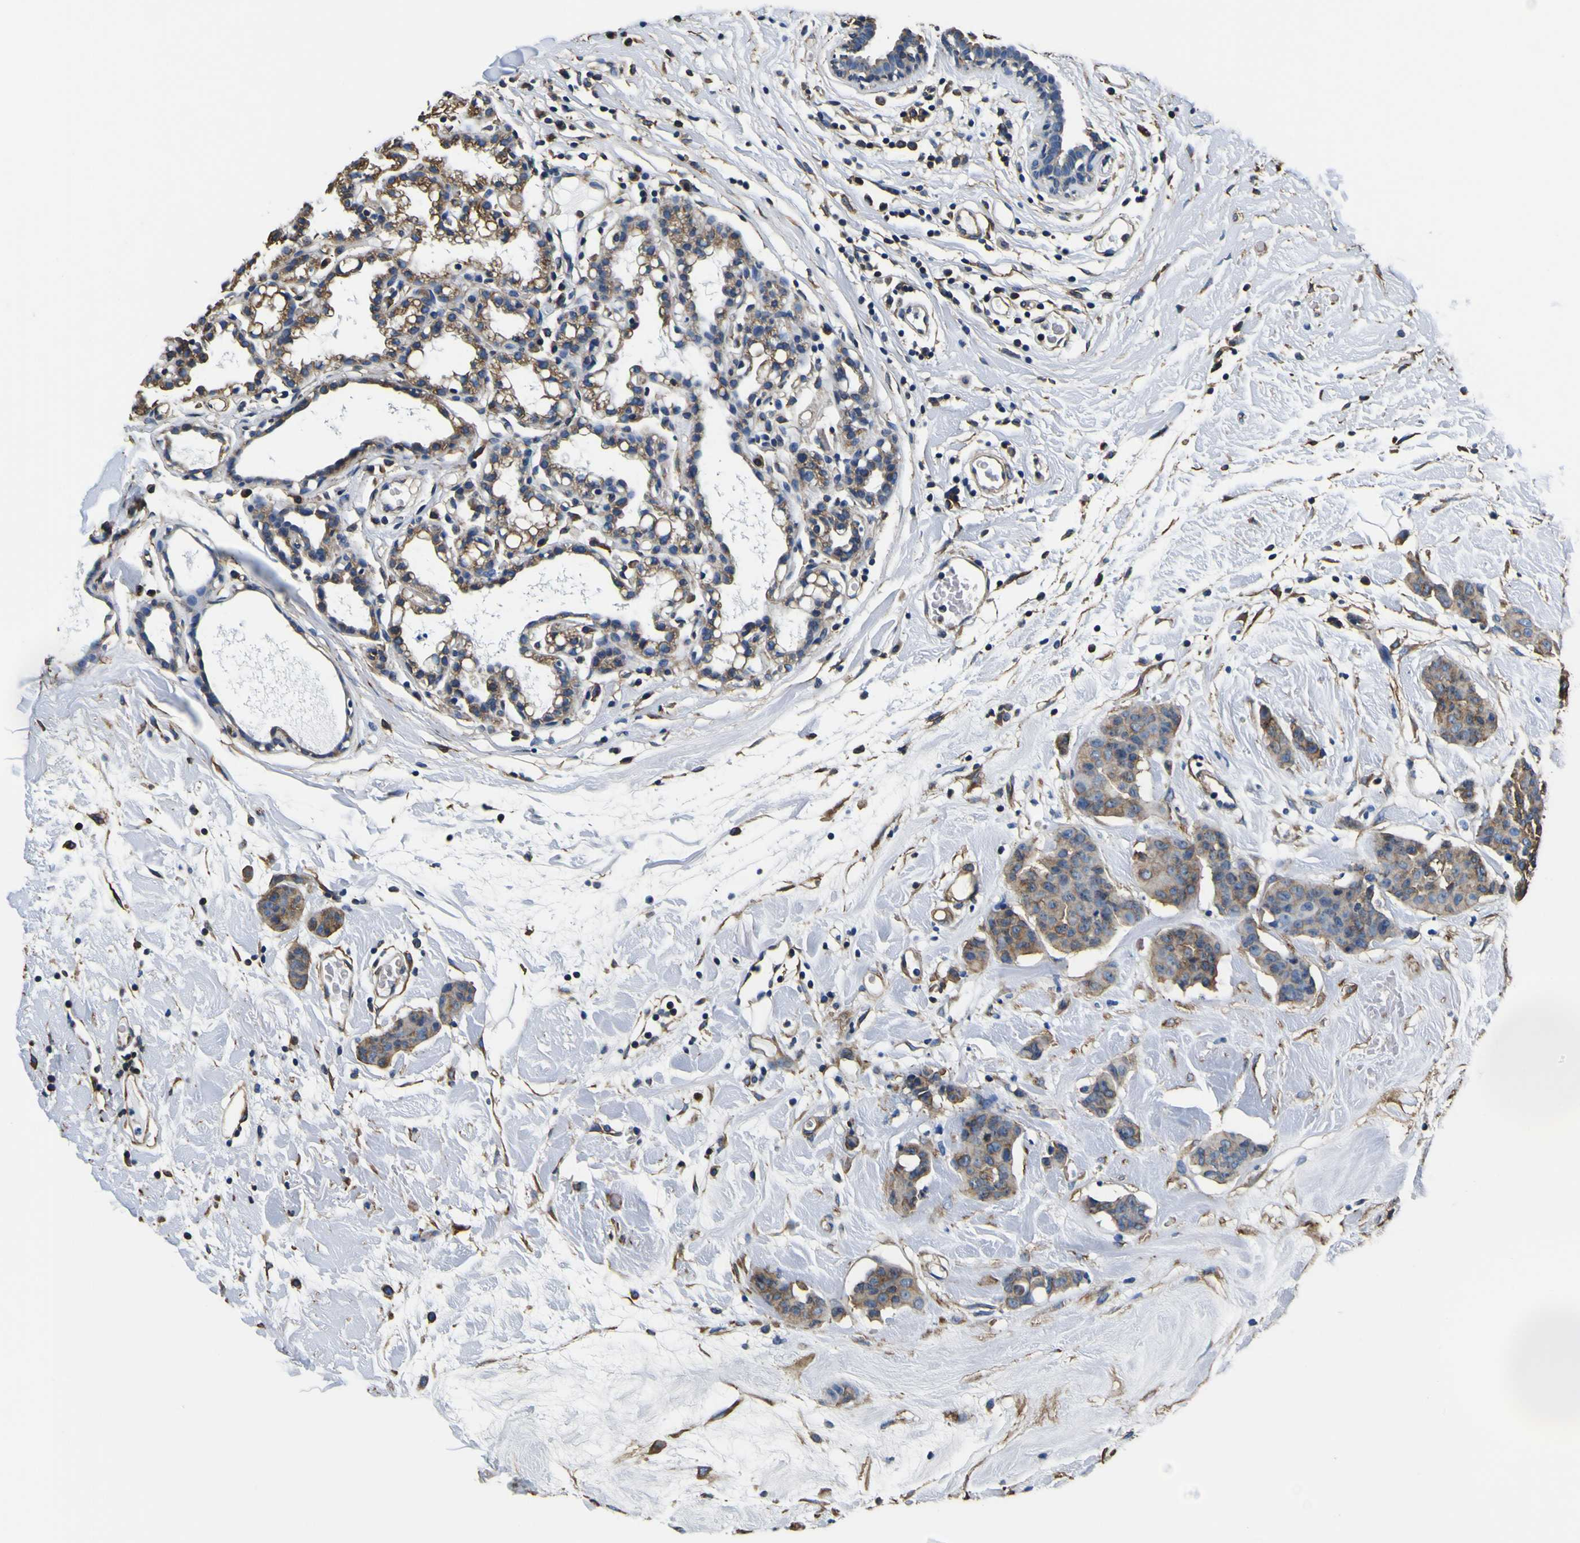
{"staining": {"intensity": "moderate", "quantity": ">75%", "location": "cytoplasmic/membranous"}, "tissue": "breast cancer", "cell_type": "Tumor cells", "image_type": "cancer", "snomed": [{"axis": "morphology", "description": "Normal tissue, NOS"}, {"axis": "morphology", "description": "Duct carcinoma"}, {"axis": "topography", "description": "Breast"}], "caption": "Immunohistochemistry (IHC) of breast cancer reveals medium levels of moderate cytoplasmic/membranous positivity in about >75% of tumor cells. The staining is performed using DAB (3,3'-diaminobenzidine) brown chromogen to label protein expression. The nuclei are counter-stained blue using hematoxylin.", "gene": "TUBA1B", "patient": {"sex": "female", "age": 40}}